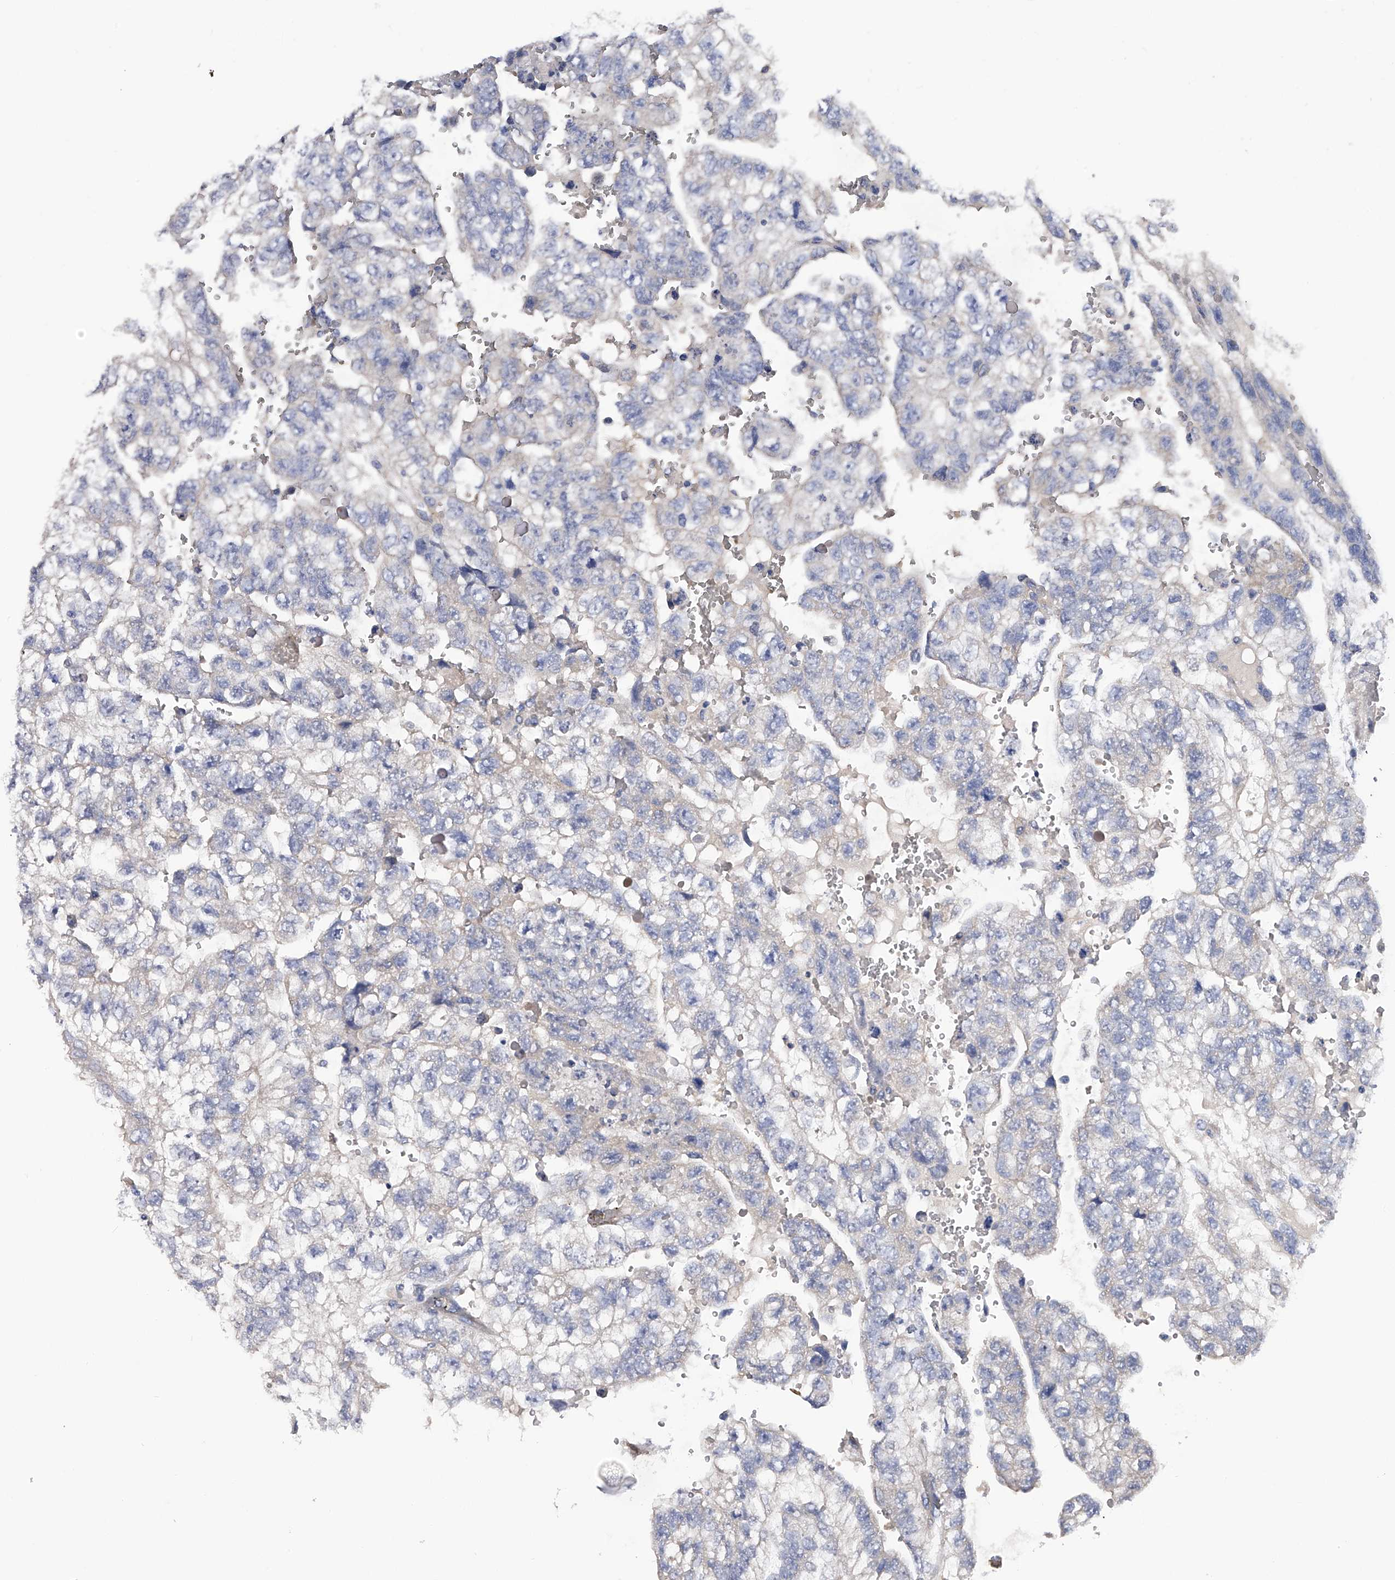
{"staining": {"intensity": "negative", "quantity": "none", "location": "none"}, "tissue": "testis cancer", "cell_type": "Tumor cells", "image_type": "cancer", "snomed": [{"axis": "morphology", "description": "Carcinoma, Embryonal, NOS"}, {"axis": "topography", "description": "Testis"}], "caption": "Protein analysis of embryonal carcinoma (testis) shows no significant staining in tumor cells.", "gene": "RWDD2A", "patient": {"sex": "male", "age": 36}}